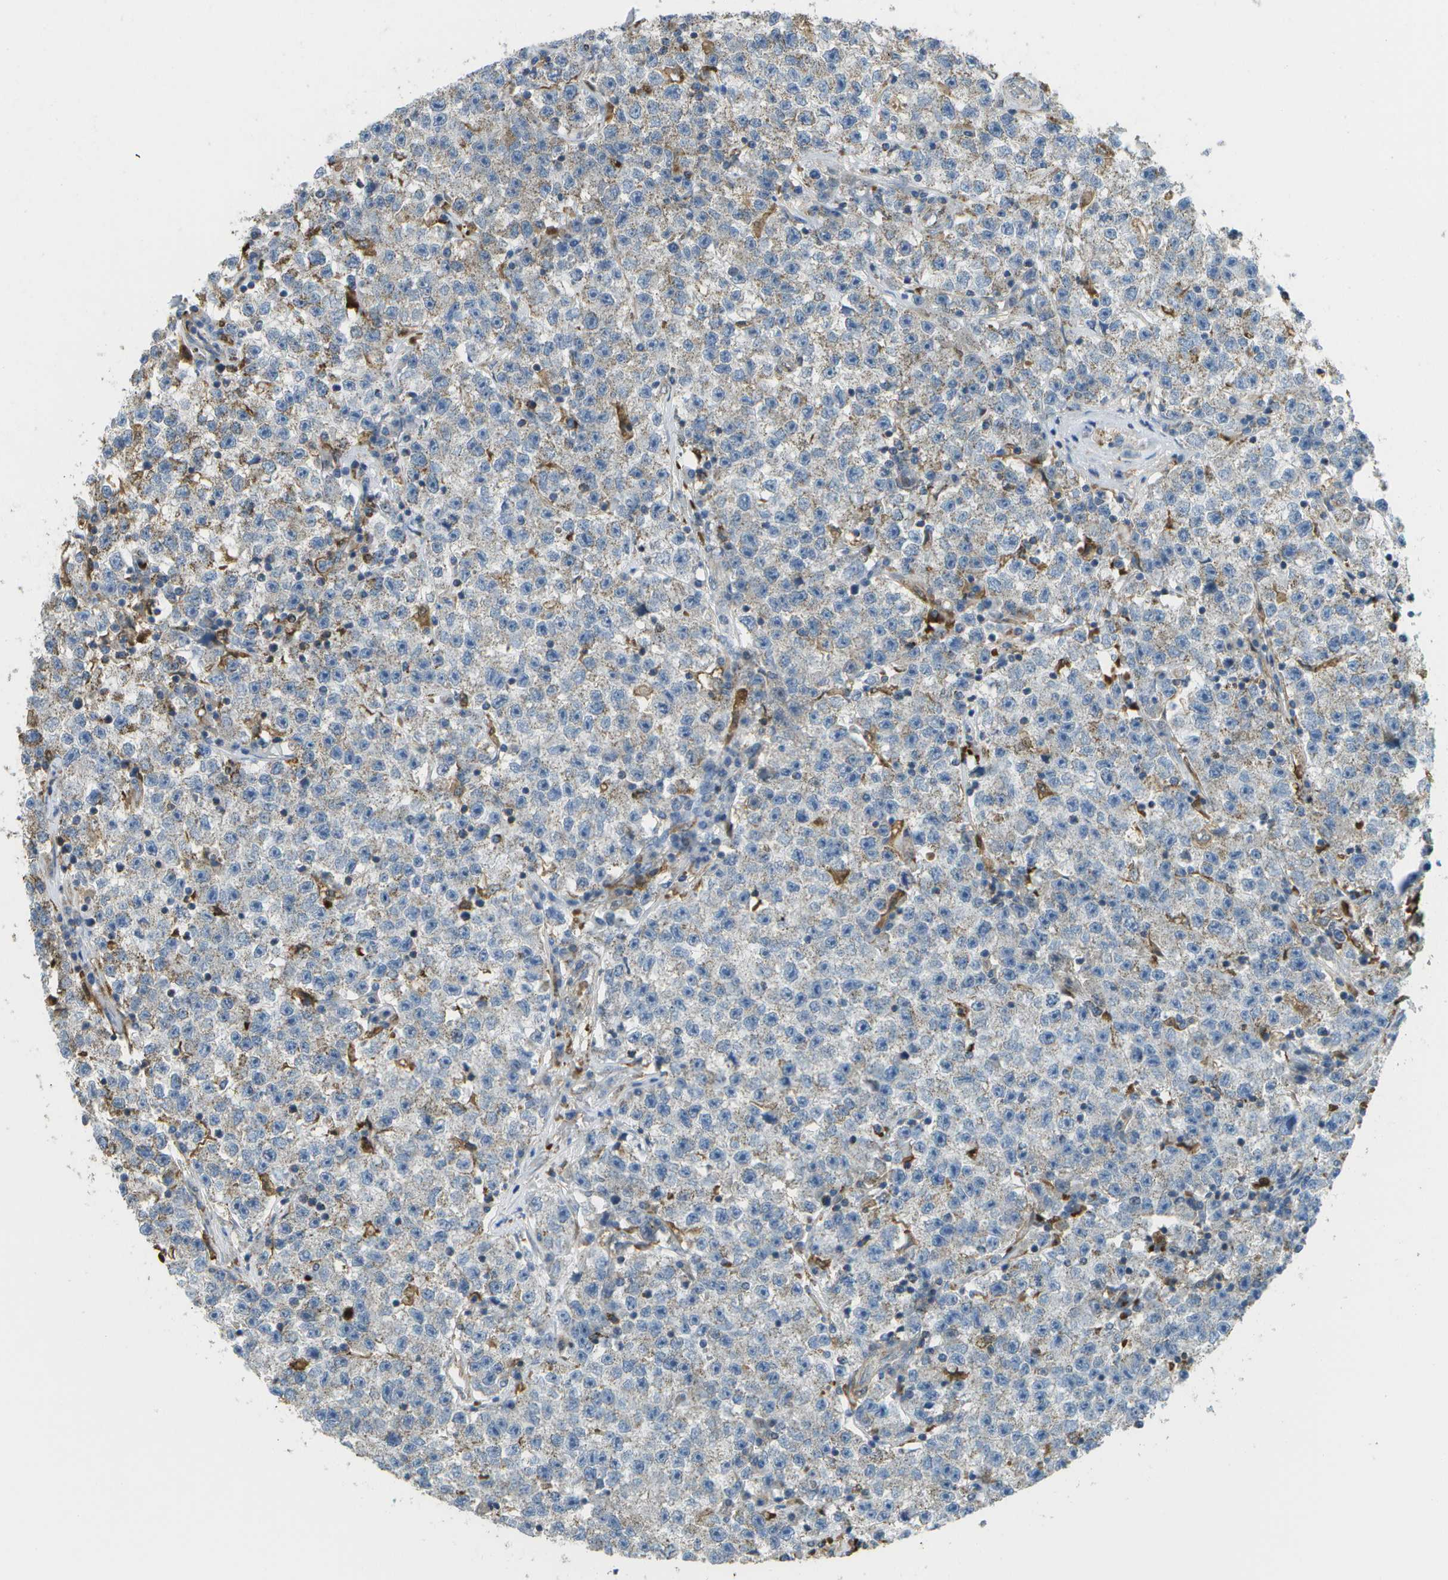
{"staining": {"intensity": "negative", "quantity": "none", "location": "none"}, "tissue": "testis cancer", "cell_type": "Tumor cells", "image_type": "cancer", "snomed": [{"axis": "morphology", "description": "Seminoma, NOS"}, {"axis": "topography", "description": "Testis"}], "caption": "A micrograph of human testis cancer (seminoma) is negative for staining in tumor cells.", "gene": "CACHD1", "patient": {"sex": "male", "age": 22}}